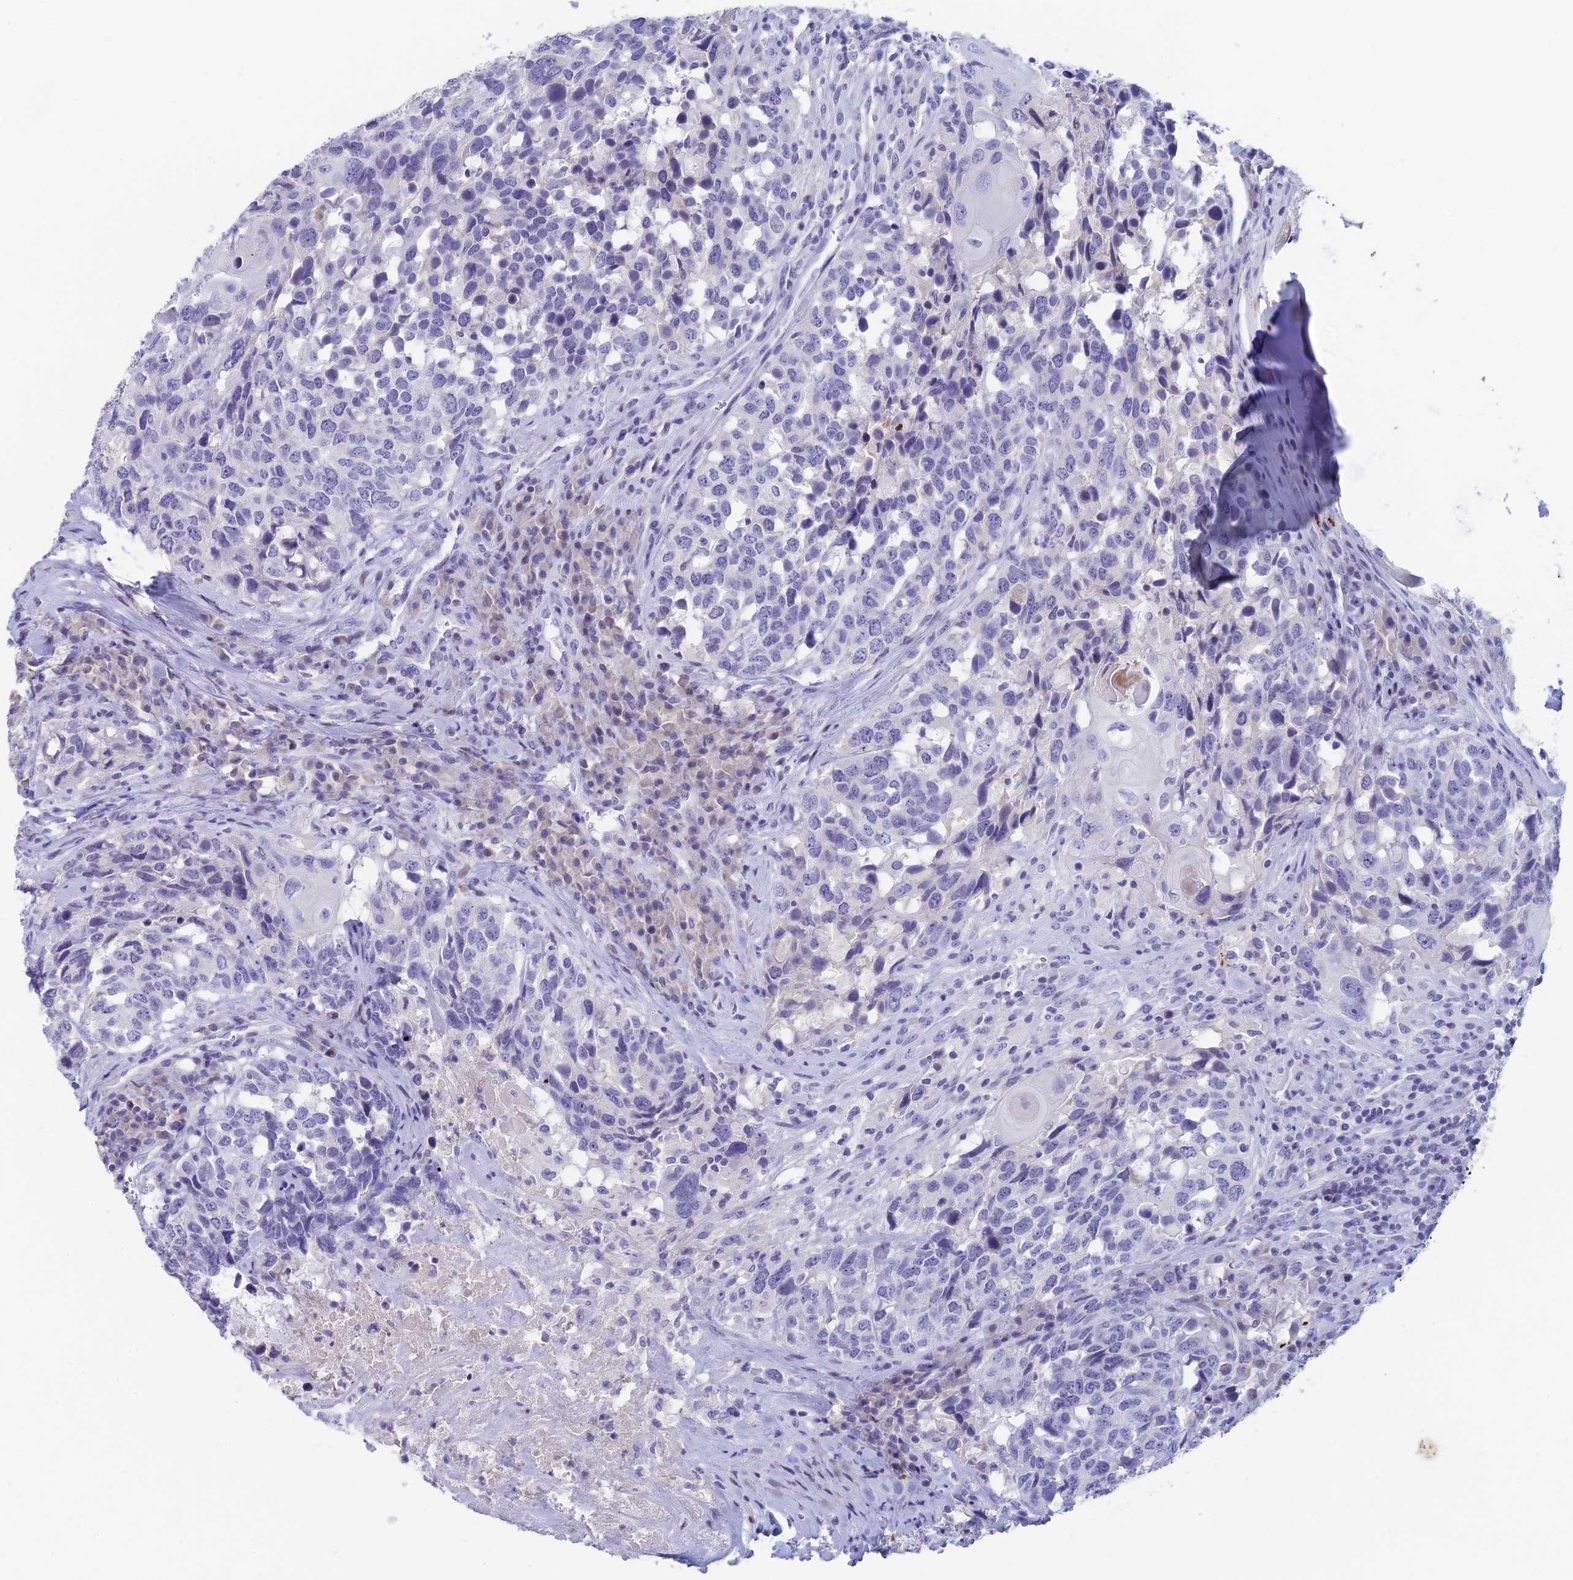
{"staining": {"intensity": "negative", "quantity": "none", "location": "none"}, "tissue": "head and neck cancer", "cell_type": "Tumor cells", "image_type": "cancer", "snomed": [{"axis": "morphology", "description": "Squamous cell carcinoma, NOS"}, {"axis": "topography", "description": "Head-Neck"}], "caption": "Immunohistochemistry (IHC) of head and neck squamous cell carcinoma displays no staining in tumor cells.", "gene": "REXO5", "patient": {"sex": "male", "age": 66}}